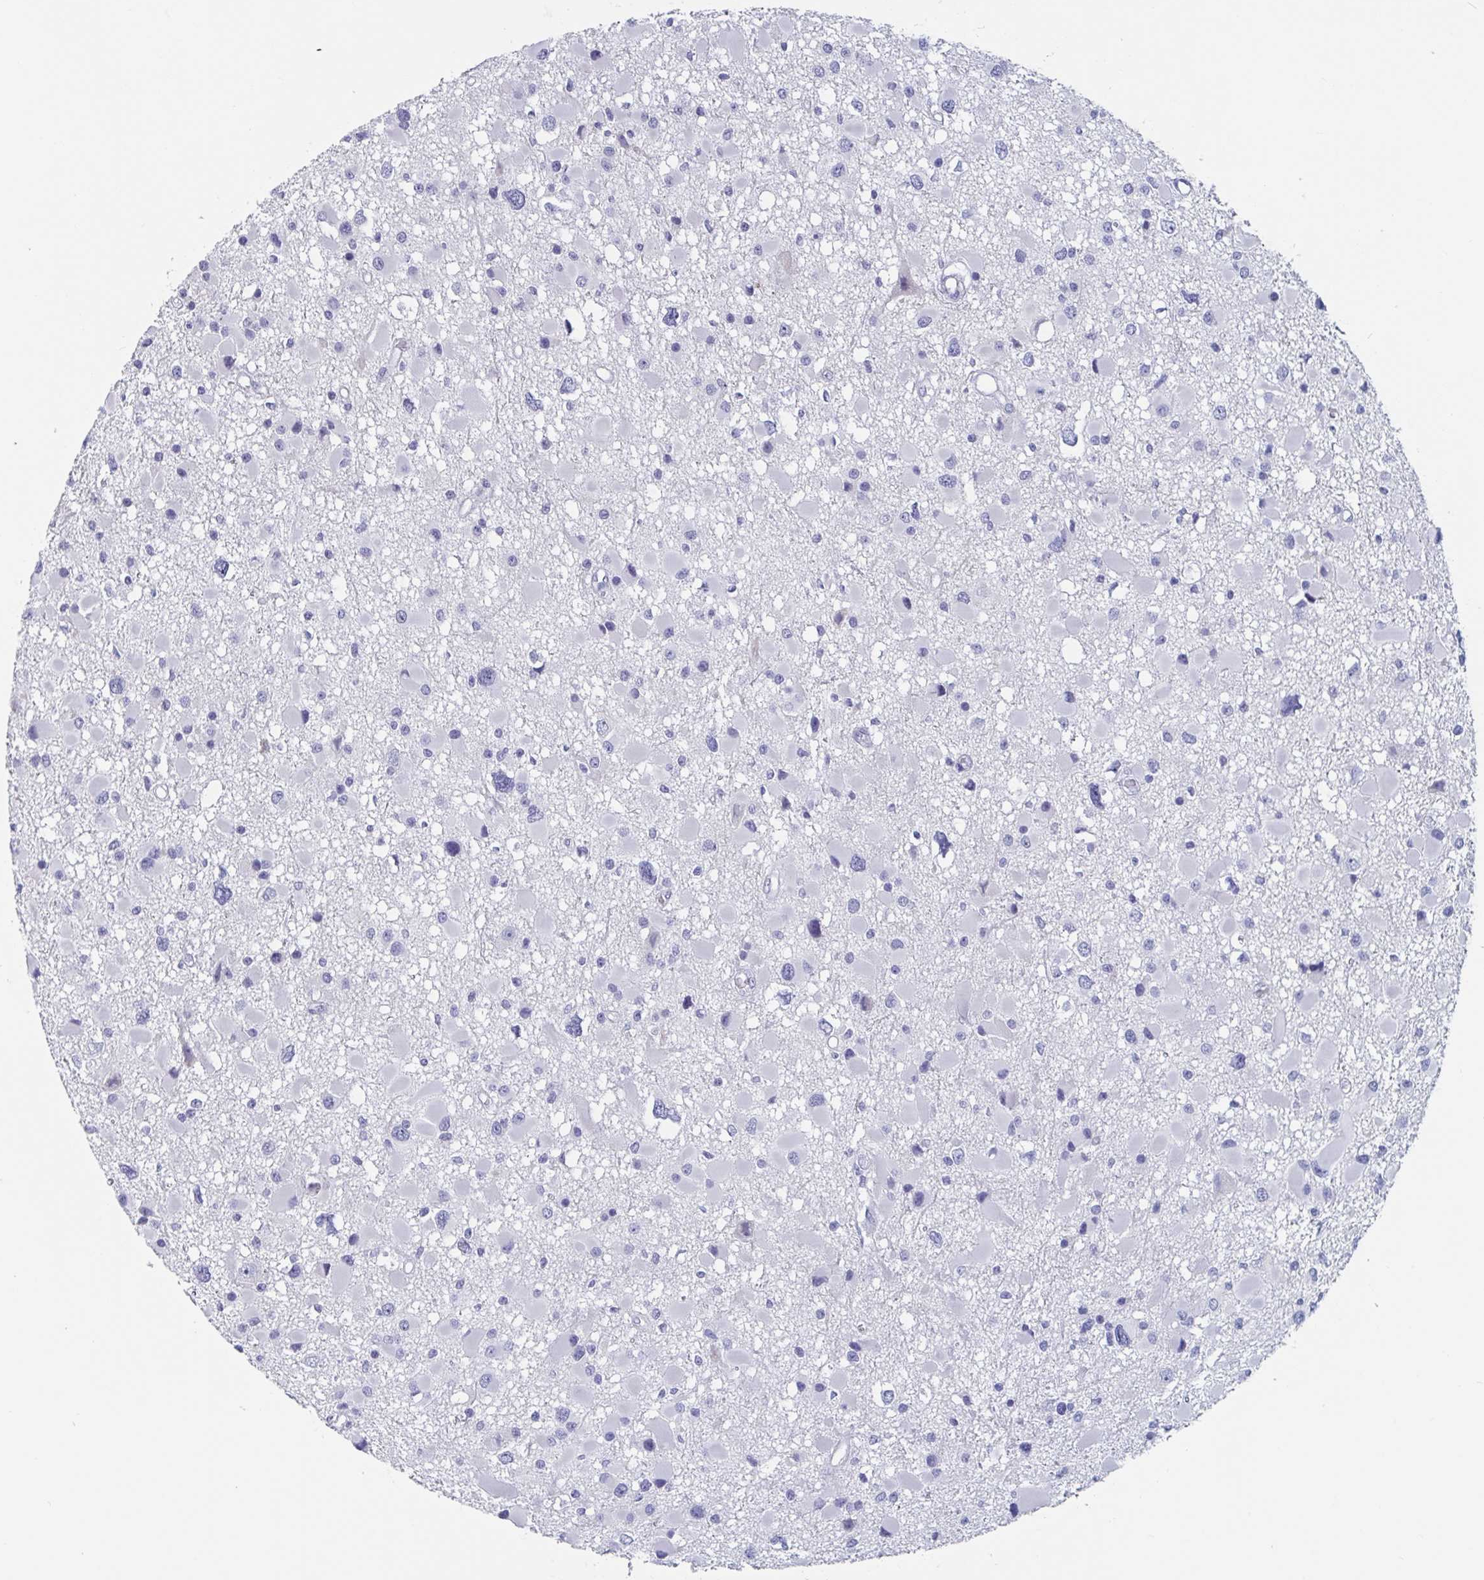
{"staining": {"intensity": "negative", "quantity": "none", "location": "none"}, "tissue": "glioma", "cell_type": "Tumor cells", "image_type": "cancer", "snomed": [{"axis": "morphology", "description": "Glioma, malignant, High grade"}, {"axis": "topography", "description": "Brain"}], "caption": "The image demonstrates no staining of tumor cells in malignant high-grade glioma. The staining is performed using DAB (3,3'-diaminobenzidine) brown chromogen with nuclei counter-stained in using hematoxylin.", "gene": "DPEP3", "patient": {"sex": "male", "age": 54}}